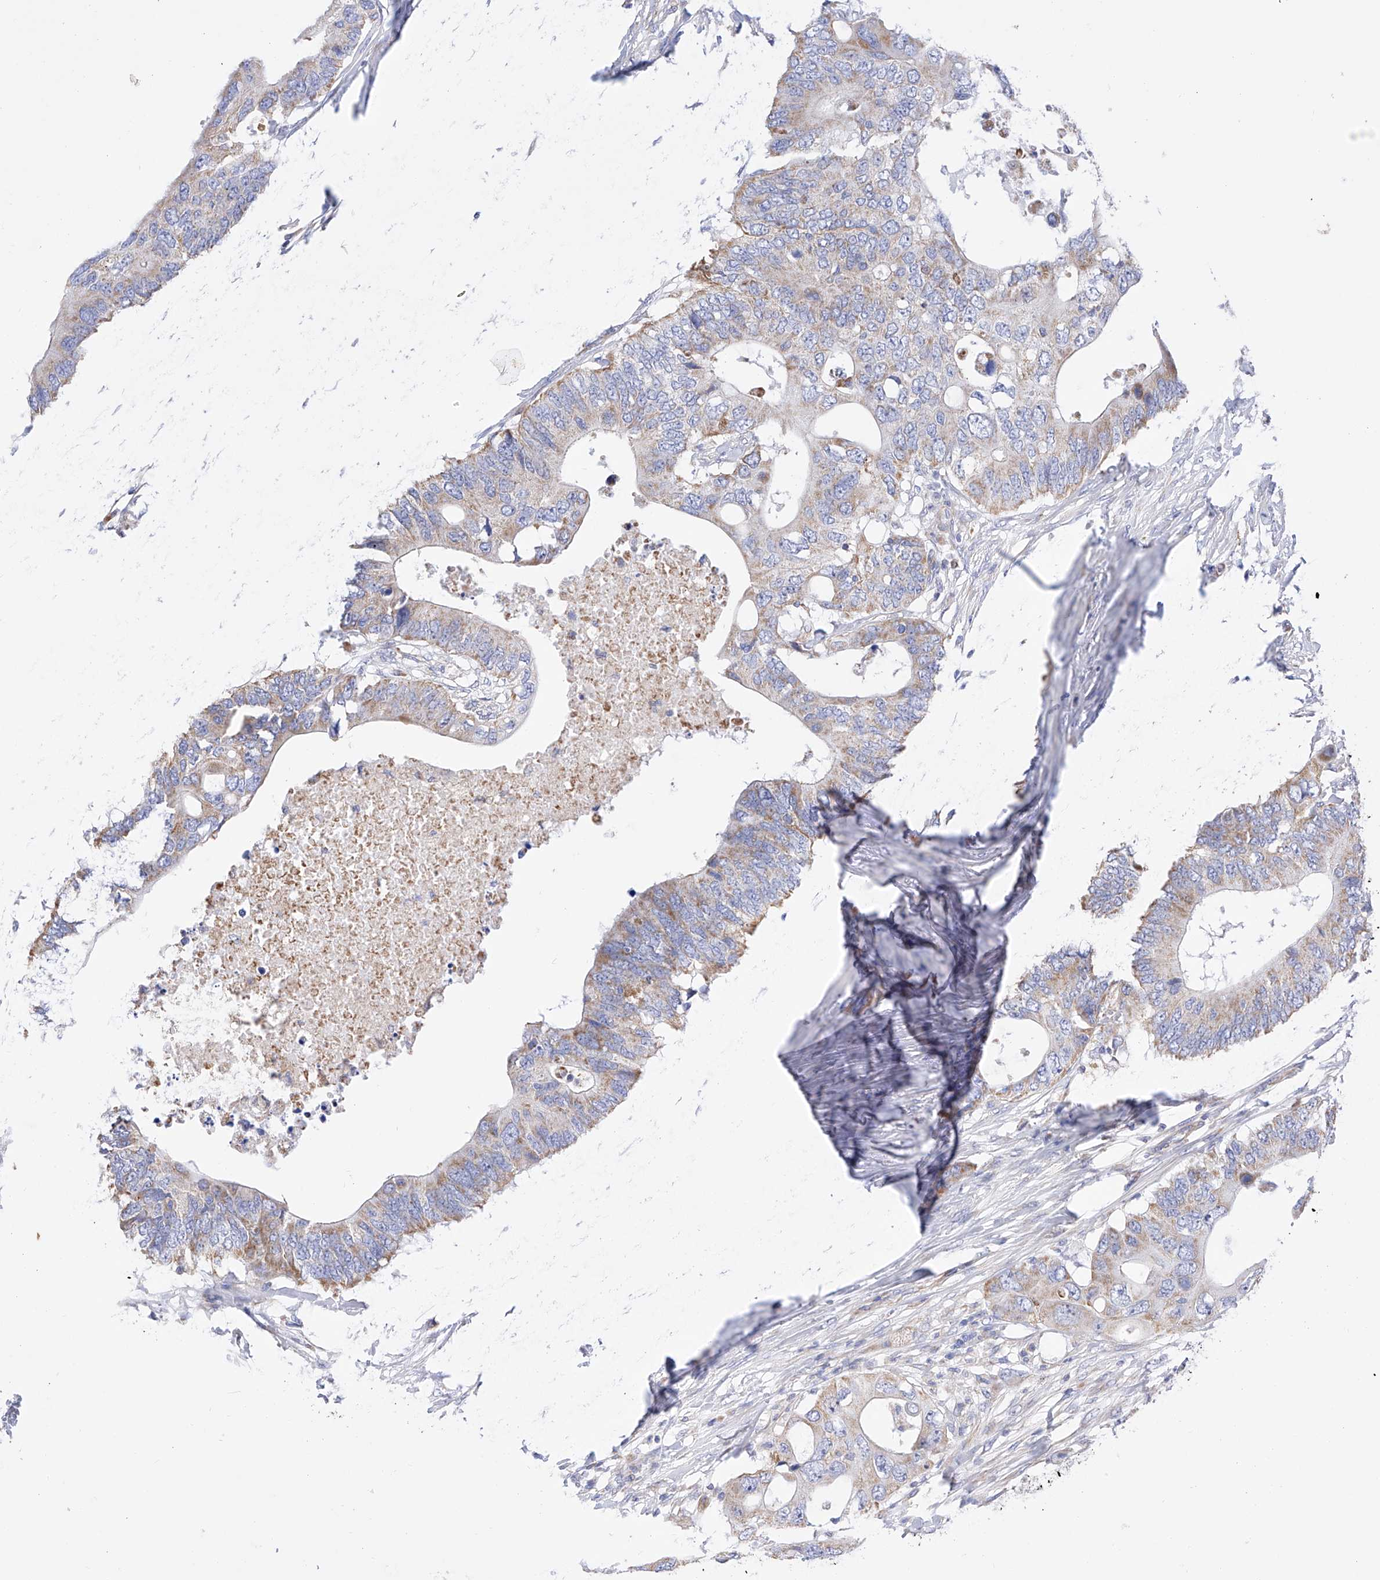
{"staining": {"intensity": "weak", "quantity": "25%-75%", "location": "cytoplasmic/membranous"}, "tissue": "colorectal cancer", "cell_type": "Tumor cells", "image_type": "cancer", "snomed": [{"axis": "morphology", "description": "Adenocarcinoma, NOS"}, {"axis": "topography", "description": "Colon"}], "caption": "This is a histology image of IHC staining of adenocarcinoma (colorectal), which shows weak staining in the cytoplasmic/membranous of tumor cells.", "gene": "FLG", "patient": {"sex": "male", "age": 71}}